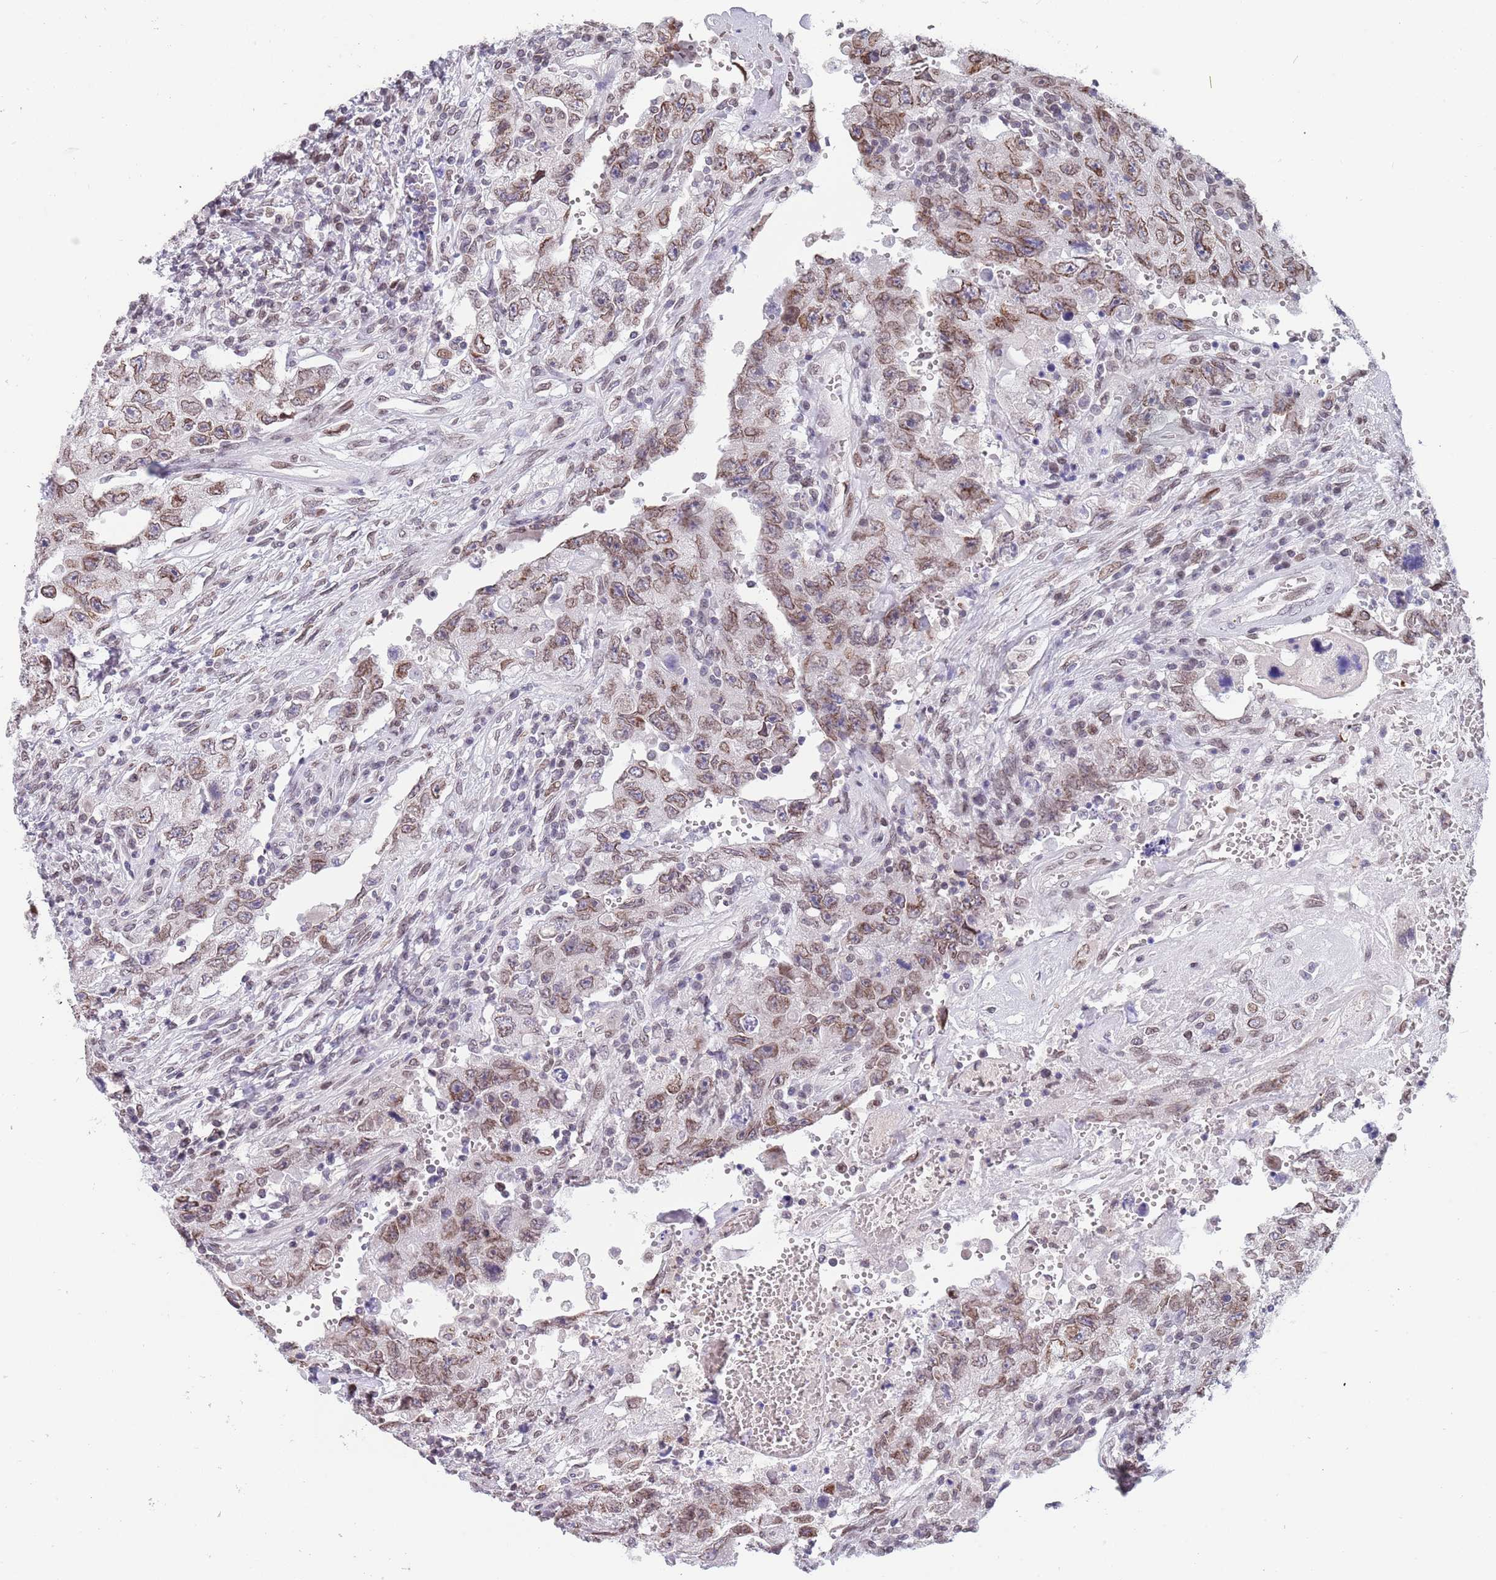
{"staining": {"intensity": "moderate", "quantity": ">75%", "location": "cytoplasmic/membranous,nuclear"}, "tissue": "testis cancer", "cell_type": "Tumor cells", "image_type": "cancer", "snomed": [{"axis": "morphology", "description": "Carcinoma, Embryonal, NOS"}, {"axis": "topography", "description": "Testis"}], "caption": "Testis embryonal carcinoma stained with immunohistochemistry (IHC) exhibits moderate cytoplasmic/membranous and nuclear staining in about >75% of tumor cells.", "gene": "KLHDC2", "patient": {"sex": "male", "age": 26}}